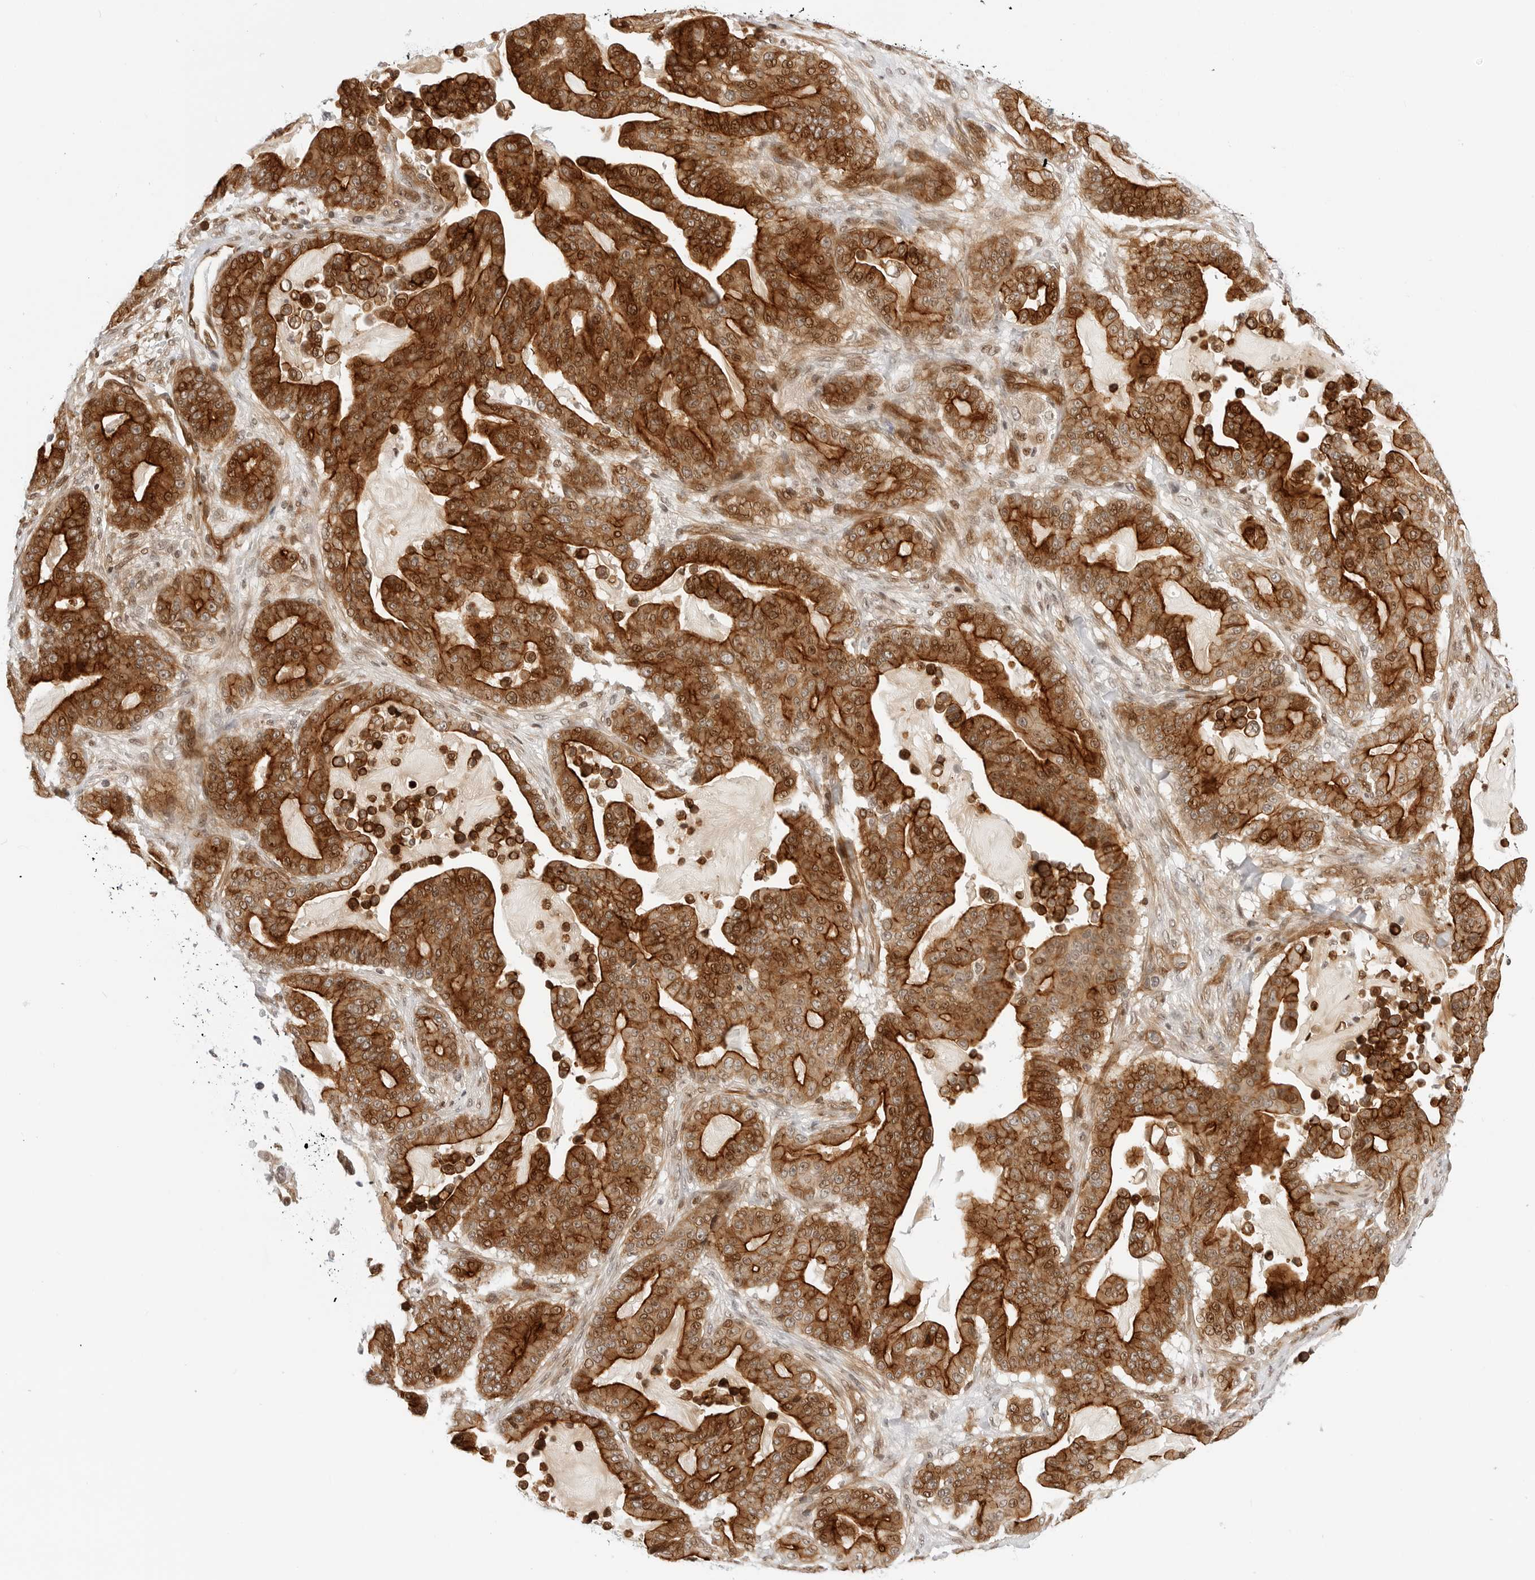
{"staining": {"intensity": "strong", "quantity": ">75%", "location": "cytoplasmic/membranous,nuclear"}, "tissue": "pancreatic cancer", "cell_type": "Tumor cells", "image_type": "cancer", "snomed": [{"axis": "morphology", "description": "Adenocarcinoma, NOS"}, {"axis": "topography", "description": "Pancreas"}], "caption": "Pancreatic cancer was stained to show a protein in brown. There is high levels of strong cytoplasmic/membranous and nuclear positivity in approximately >75% of tumor cells. The protein of interest is shown in brown color, while the nuclei are stained blue.", "gene": "ZNF613", "patient": {"sex": "male", "age": 63}}